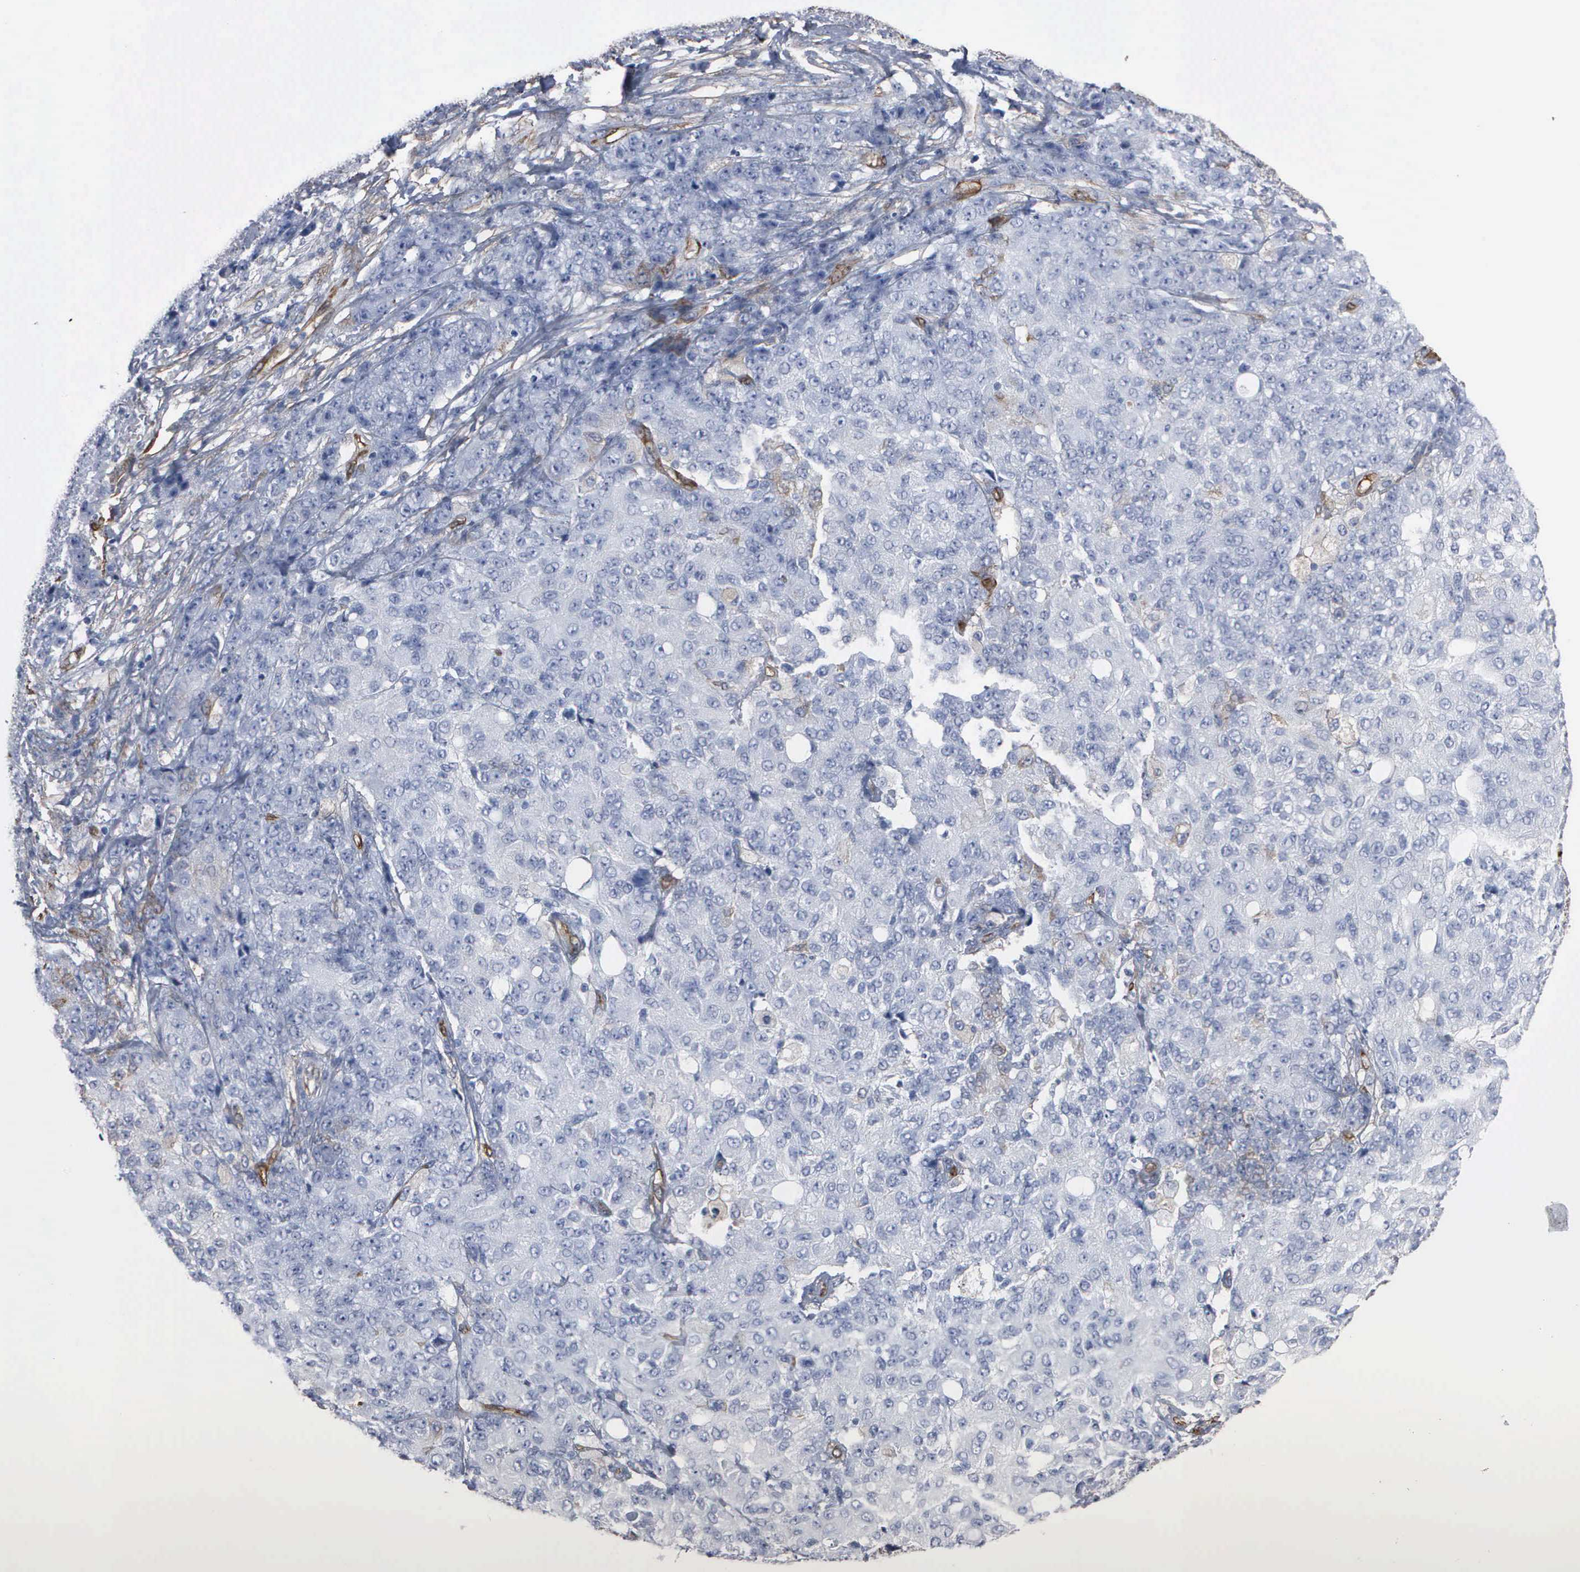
{"staining": {"intensity": "negative", "quantity": "none", "location": "none"}, "tissue": "ovarian cancer", "cell_type": "Tumor cells", "image_type": "cancer", "snomed": [{"axis": "morphology", "description": "Carcinoma, endometroid"}, {"axis": "topography", "description": "Ovary"}], "caption": "The histopathology image displays no significant positivity in tumor cells of endometroid carcinoma (ovarian).", "gene": "FSCN1", "patient": {"sex": "female", "age": 42}}